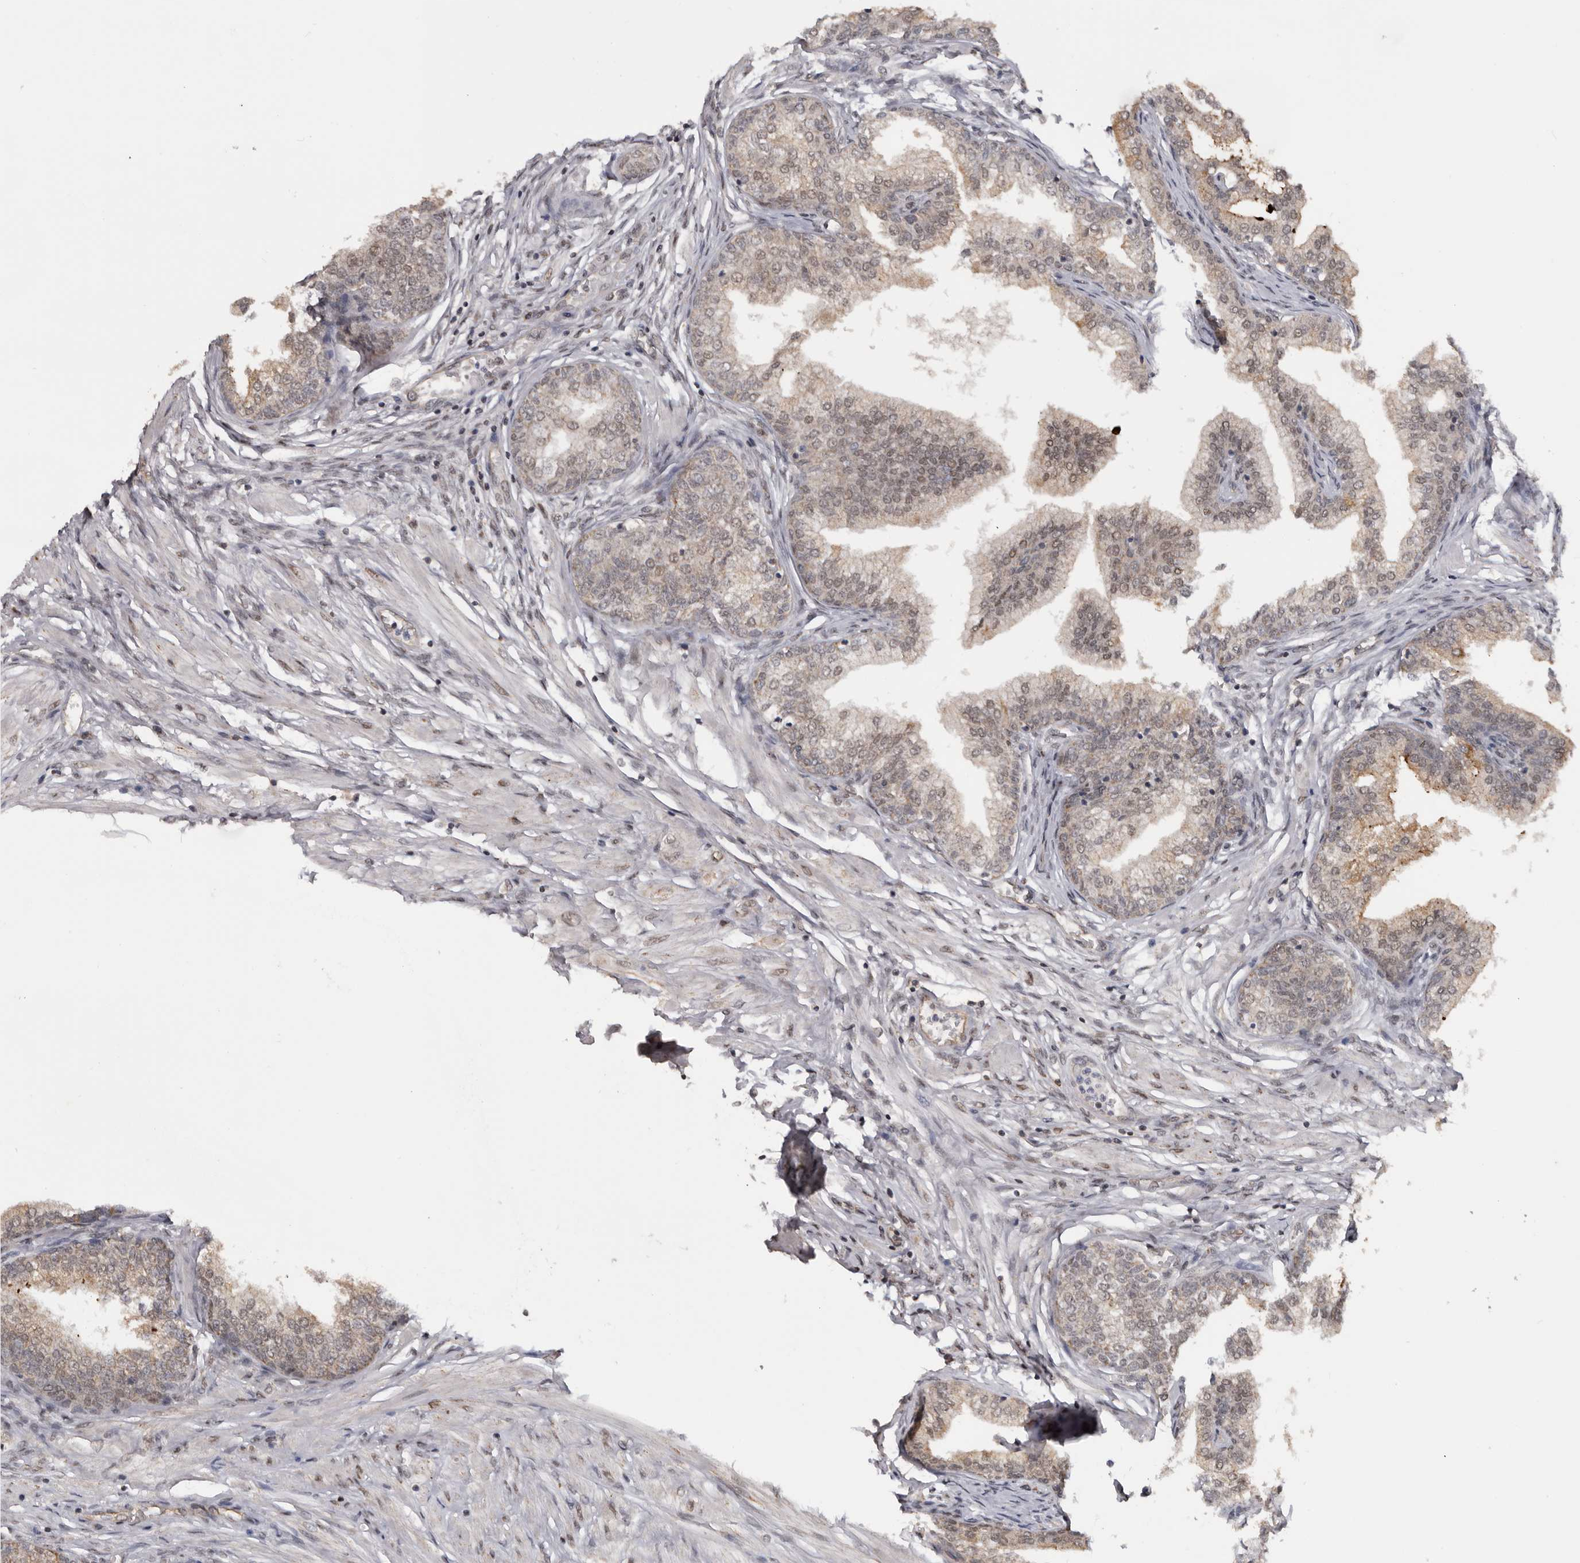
{"staining": {"intensity": "weak", "quantity": ">75%", "location": "cytoplasmic/membranous,nuclear"}, "tissue": "prostate", "cell_type": "Glandular cells", "image_type": "normal", "snomed": [{"axis": "morphology", "description": "Normal tissue, NOS"}, {"axis": "morphology", "description": "Urothelial carcinoma, Low grade"}, {"axis": "topography", "description": "Urinary bladder"}, {"axis": "topography", "description": "Prostate"}], "caption": "Prostate stained for a protein (brown) demonstrates weak cytoplasmic/membranous,nuclear positive positivity in approximately >75% of glandular cells.", "gene": "MOGAT2", "patient": {"sex": "male", "age": 60}}